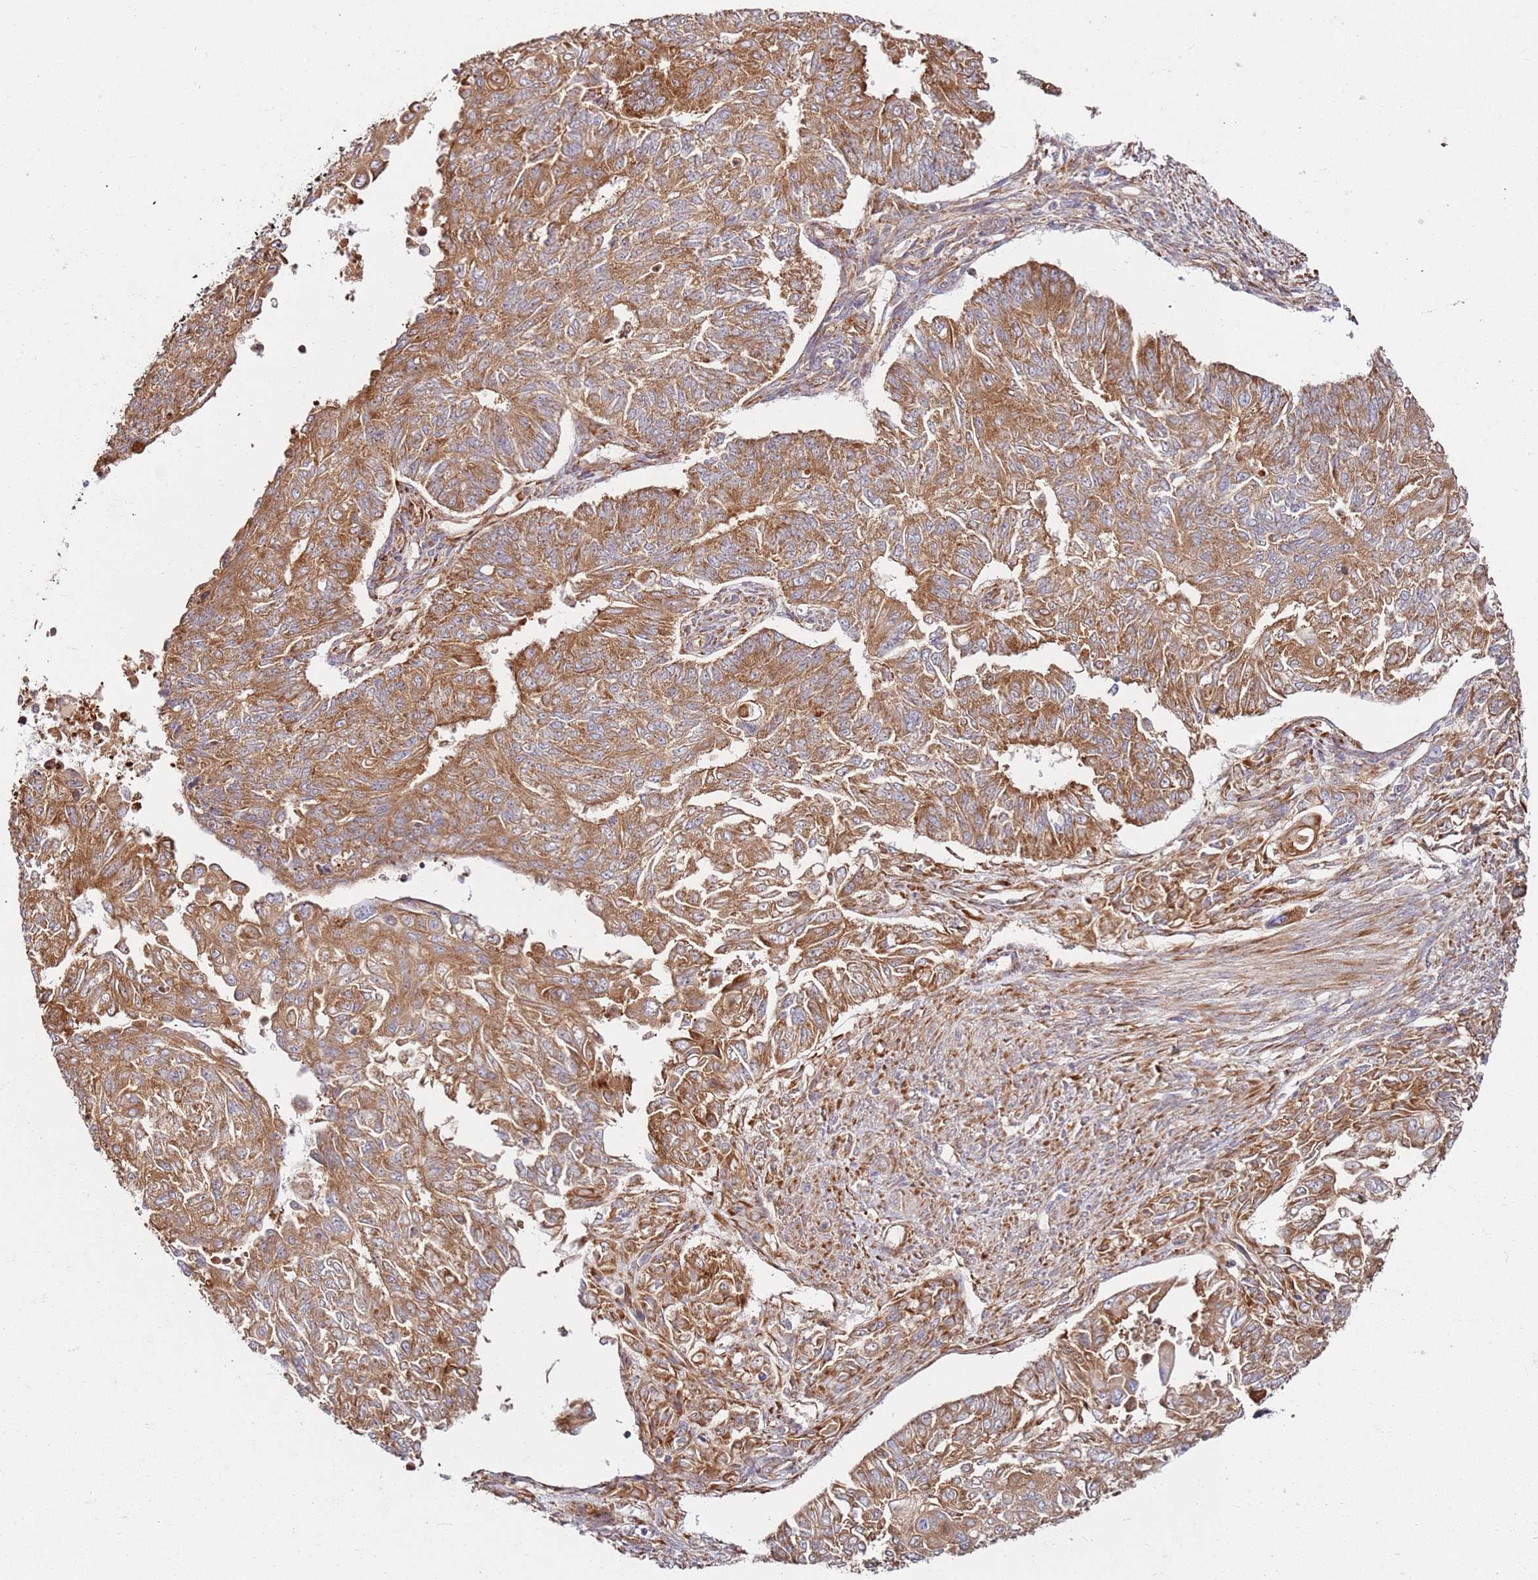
{"staining": {"intensity": "moderate", "quantity": ">75%", "location": "cytoplasmic/membranous"}, "tissue": "endometrial cancer", "cell_type": "Tumor cells", "image_type": "cancer", "snomed": [{"axis": "morphology", "description": "Adenocarcinoma, NOS"}, {"axis": "topography", "description": "Endometrium"}], "caption": "Human endometrial adenocarcinoma stained for a protein (brown) exhibits moderate cytoplasmic/membranous positive expression in approximately >75% of tumor cells.", "gene": "RPS3A", "patient": {"sex": "female", "age": 32}}